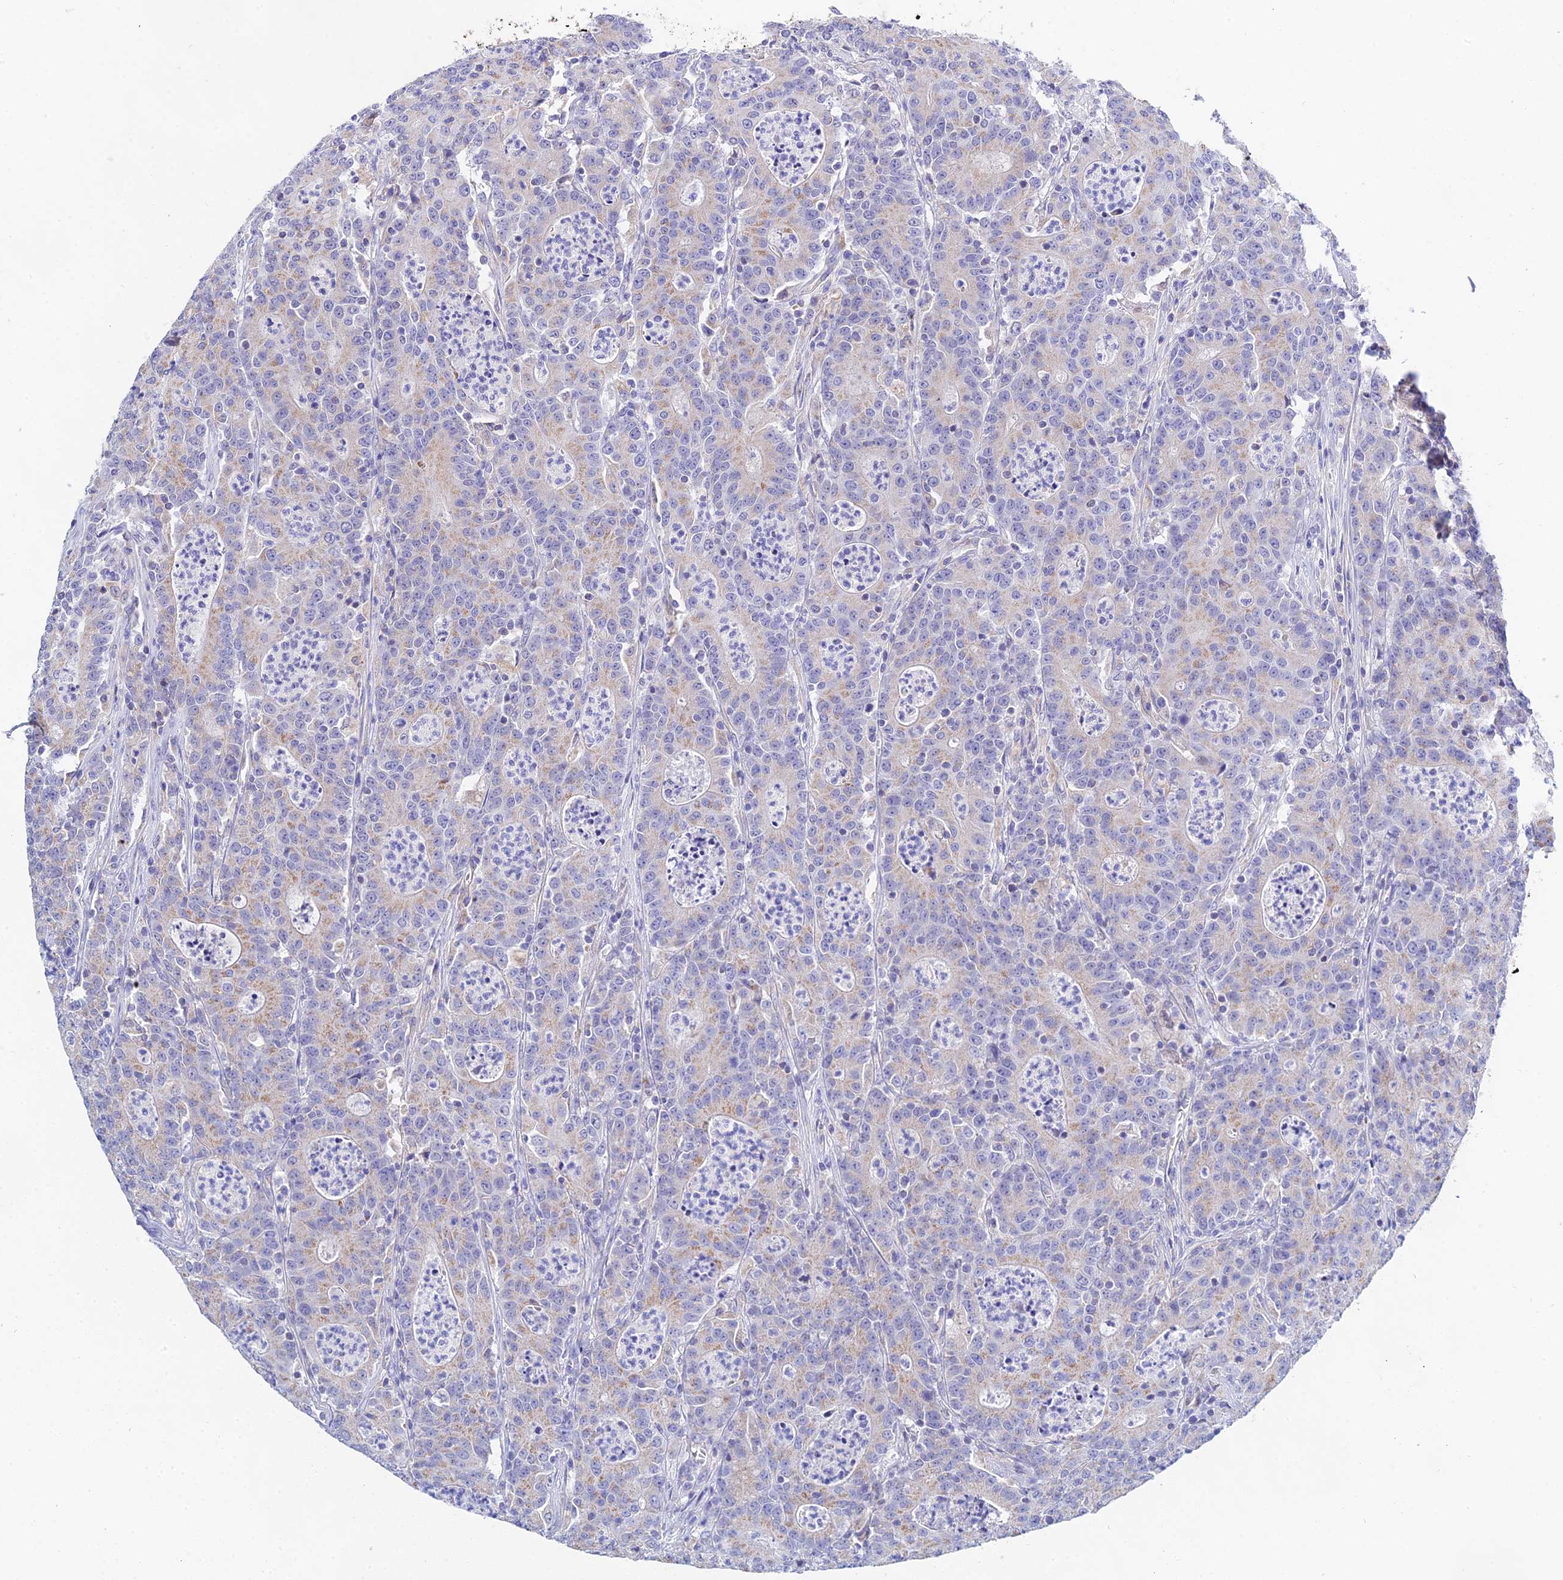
{"staining": {"intensity": "weak", "quantity": "<25%", "location": "cytoplasmic/membranous"}, "tissue": "colorectal cancer", "cell_type": "Tumor cells", "image_type": "cancer", "snomed": [{"axis": "morphology", "description": "Adenocarcinoma, NOS"}, {"axis": "topography", "description": "Colon"}], "caption": "This is an immunohistochemistry (IHC) image of colorectal adenocarcinoma. There is no expression in tumor cells.", "gene": "PPP2R2C", "patient": {"sex": "male", "age": 83}}